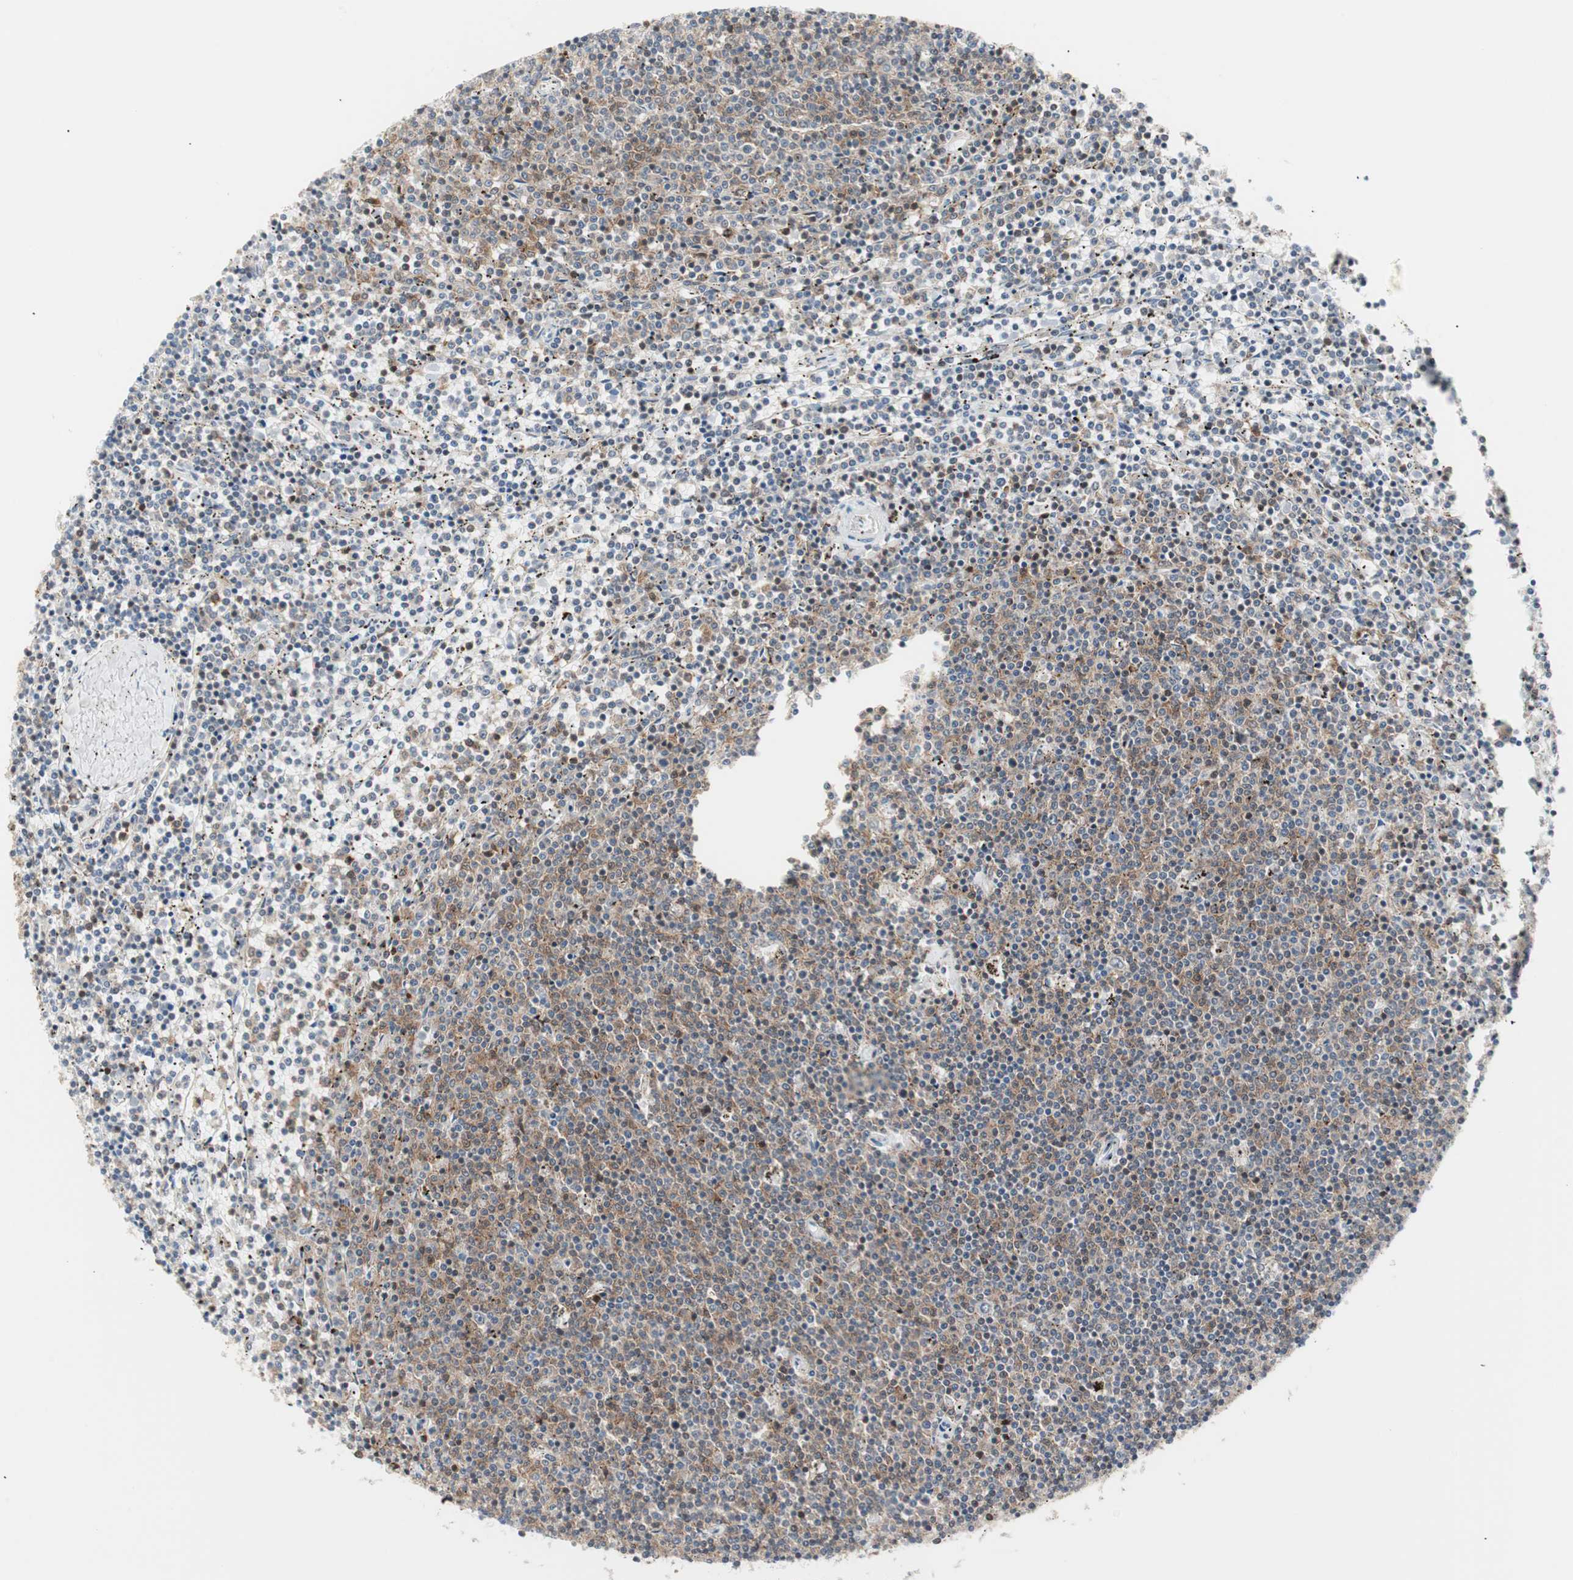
{"staining": {"intensity": "moderate", "quantity": "25%-75%", "location": "cytoplasmic/membranous,nuclear"}, "tissue": "lymphoma", "cell_type": "Tumor cells", "image_type": "cancer", "snomed": [{"axis": "morphology", "description": "Malignant lymphoma, non-Hodgkin's type, Low grade"}, {"axis": "topography", "description": "Spleen"}], "caption": "Brown immunohistochemical staining in human lymphoma displays moderate cytoplasmic/membranous and nuclear positivity in about 25%-75% of tumor cells. The staining is performed using DAB (3,3'-diaminobenzidine) brown chromogen to label protein expression. The nuclei are counter-stained blue using hematoxylin.", "gene": "PPP1CA", "patient": {"sex": "female", "age": 50}}